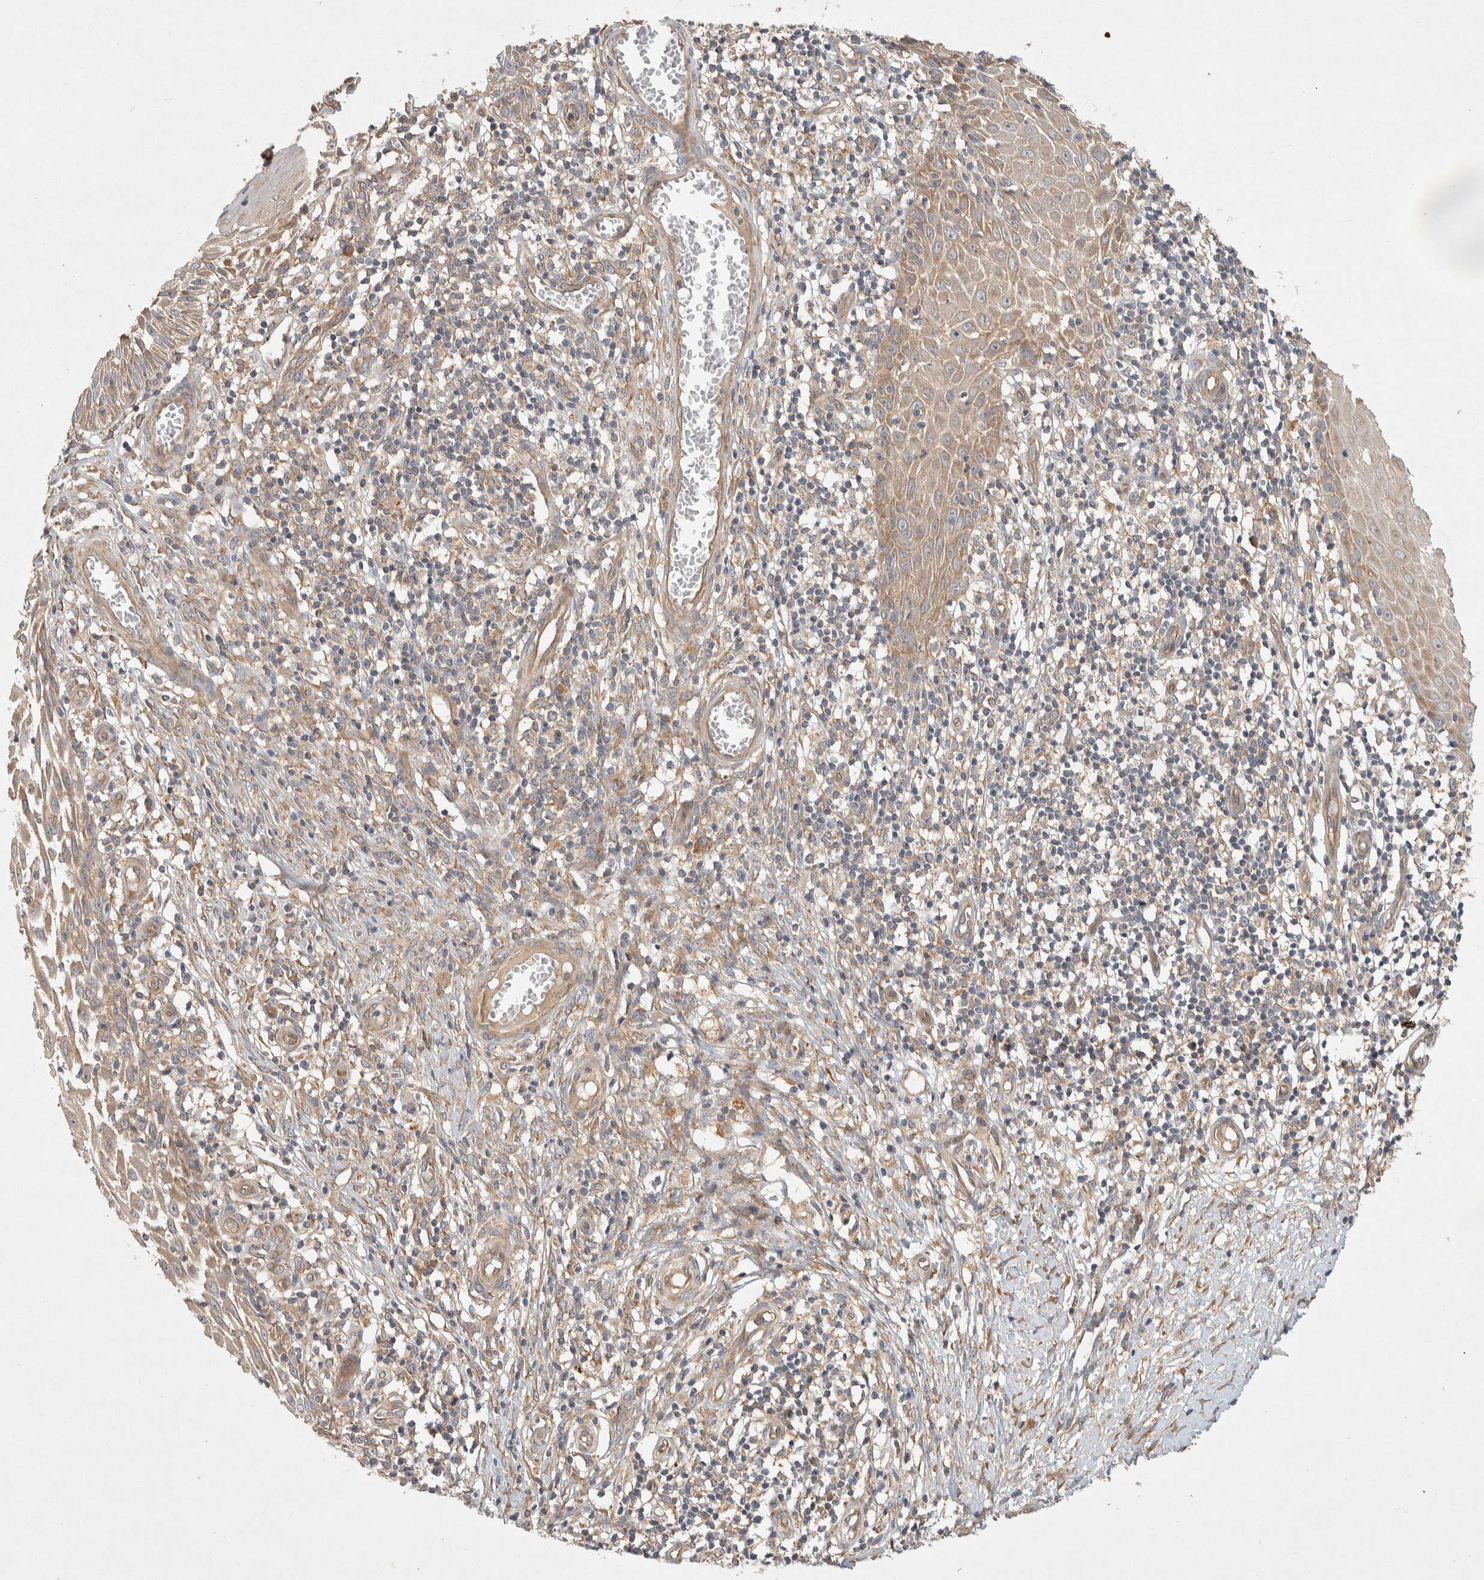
{"staining": {"intensity": "weak", "quantity": ">75%", "location": "cytoplasmic/membranous"}, "tissue": "skin cancer", "cell_type": "Tumor cells", "image_type": "cancer", "snomed": [{"axis": "morphology", "description": "Squamous cell carcinoma, NOS"}, {"axis": "topography", "description": "Skin"}], "caption": "This is an image of IHC staining of squamous cell carcinoma (skin), which shows weak expression in the cytoplasmic/membranous of tumor cells.", "gene": "PXK", "patient": {"sex": "female", "age": 73}}